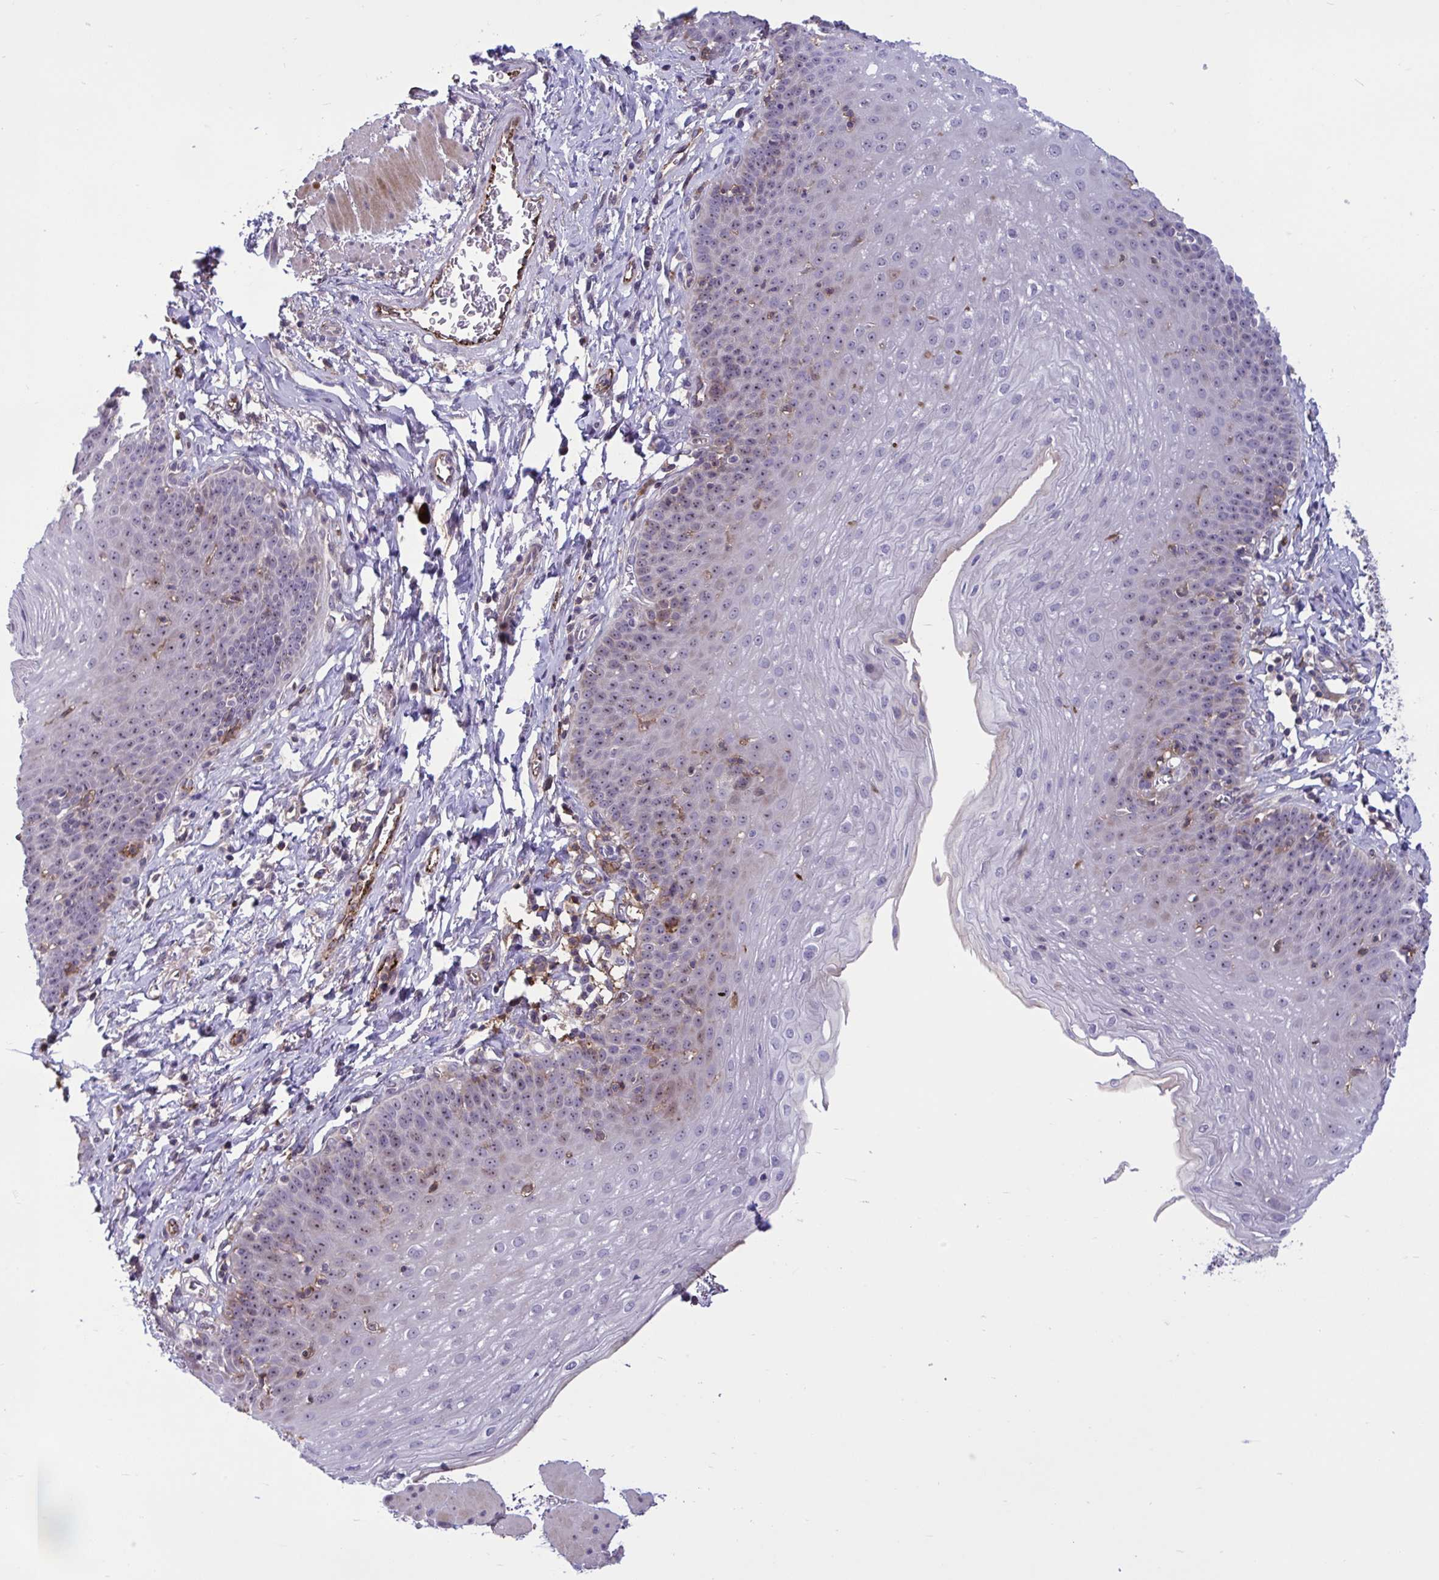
{"staining": {"intensity": "moderate", "quantity": "<25%", "location": "cytoplasmic/membranous,nuclear"}, "tissue": "esophagus", "cell_type": "Squamous epithelial cells", "image_type": "normal", "snomed": [{"axis": "morphology", "description": "Normal tissue, NOS"}, {"axis": "topography", "description": "Esophagus"}], "caption": "Esophagus stained with DAB (3,3'-diaminobenzidine) immunohistochemistry exhibits low levels of moderate cytoplasmic/membranous,nuclear positivity in approximately <25% of squamous epithelial cells.", "gene": "CD101", "patient": {"sex": "female", "age": 81}}